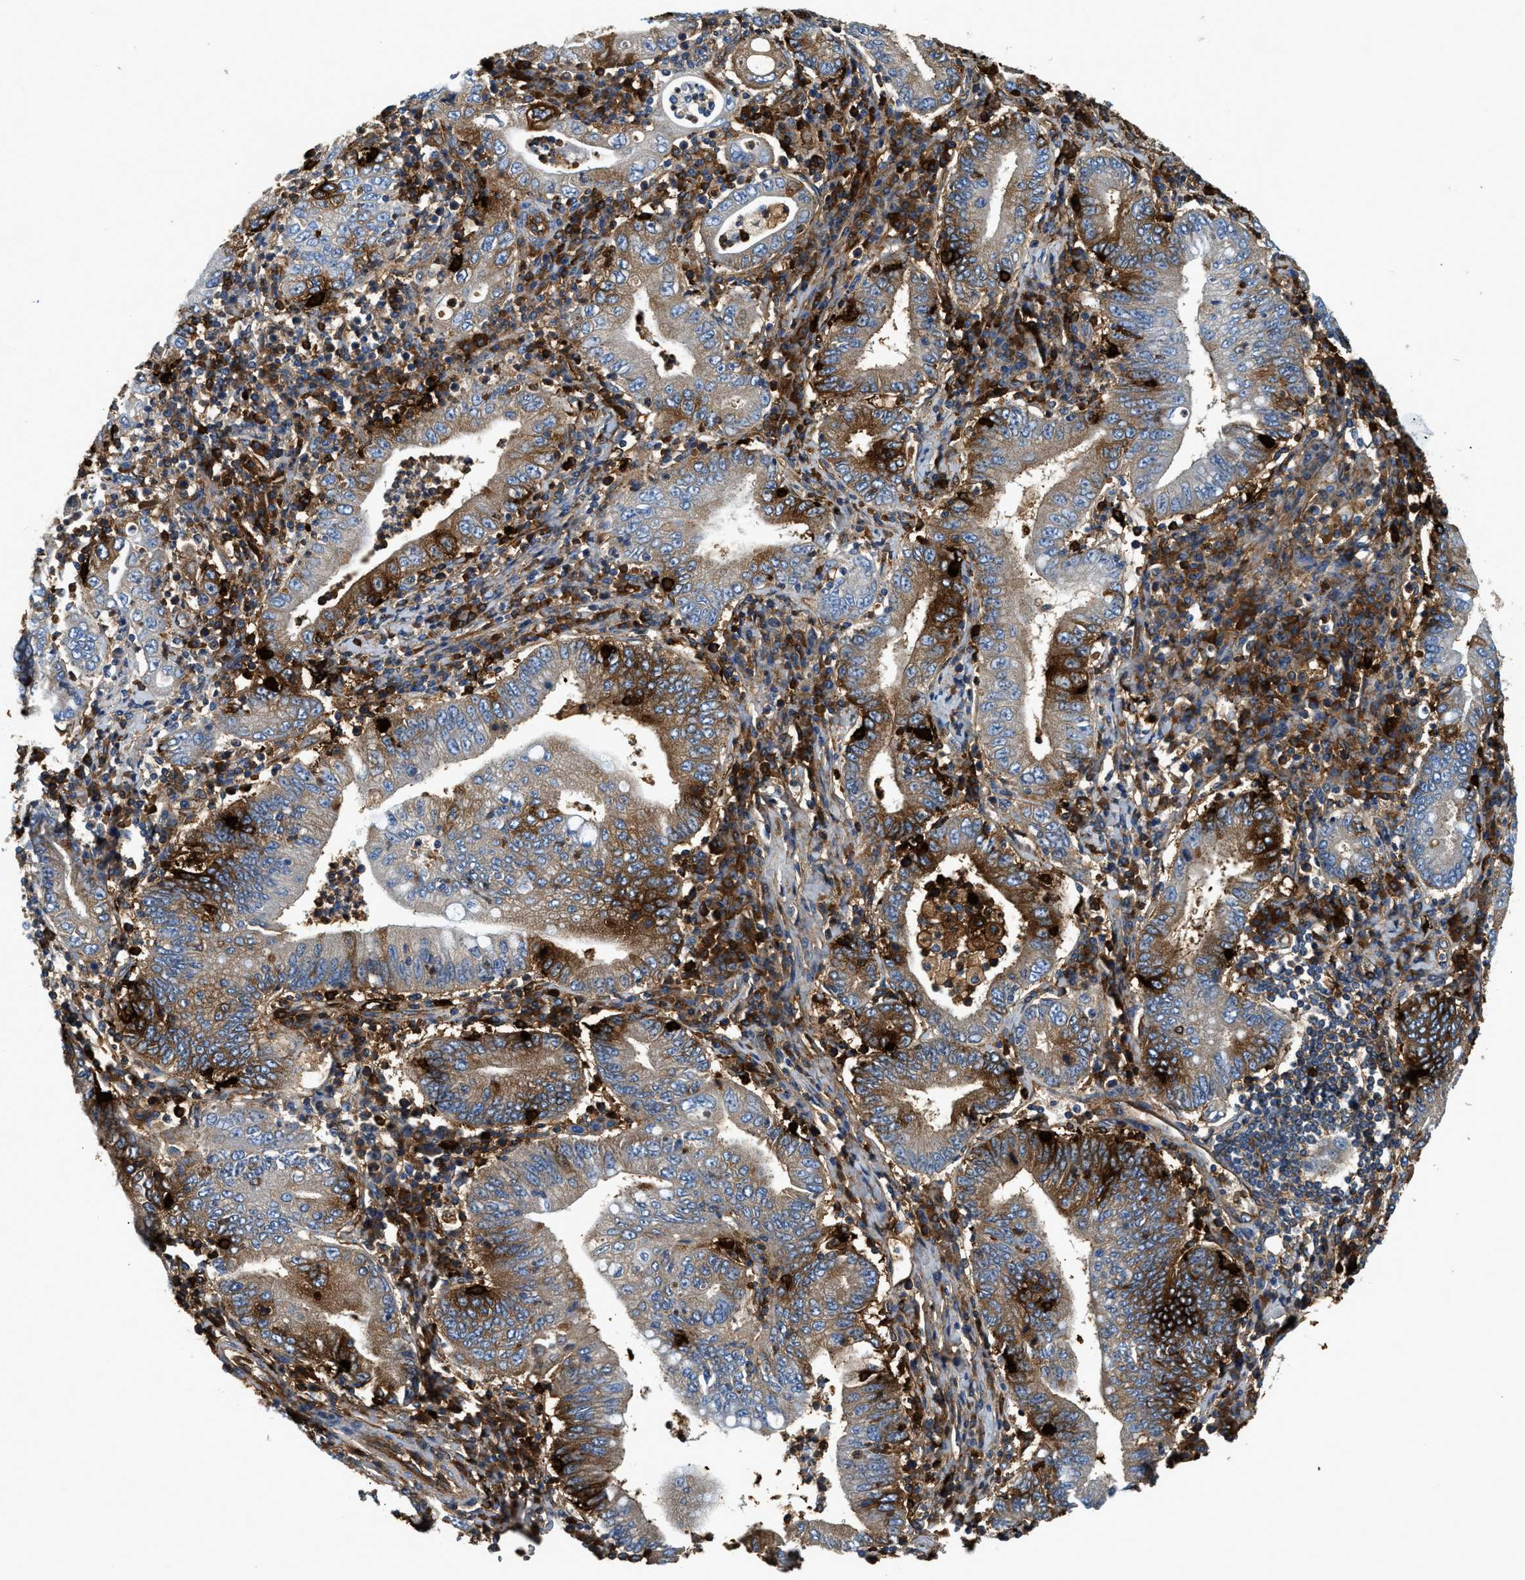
{"staining": {"intensity": "moderate", "quantity": ">75%", "location": "cytoplasmic/membranous"}, "tissue": "stomach cancer", "cell_type": "Tumor cells", "image_type": "cancer", "snomed": [{"axis": "morphology", "description": "Normal tissue, NOS"}, {"axis": "morphology", "description": "Adenocarcinoma, NOS"}, {"axis": "topography", "description": "Esophagus"}, {"axis": "topography", "description": "Stomach, upper"}, {"axis": "topography", "description": "Peripheral nerve tissue"}], "caption": "IHC histopathology image of human stomach cancer (adenocarcinoma) stained for a protein (brown), which exhibits medium levels of moderate cytoplasmic/membranous expression in about >75% of tumor cells.", "gene": "TPSAB1", "patient": {"sex": "male", "age": 62}}